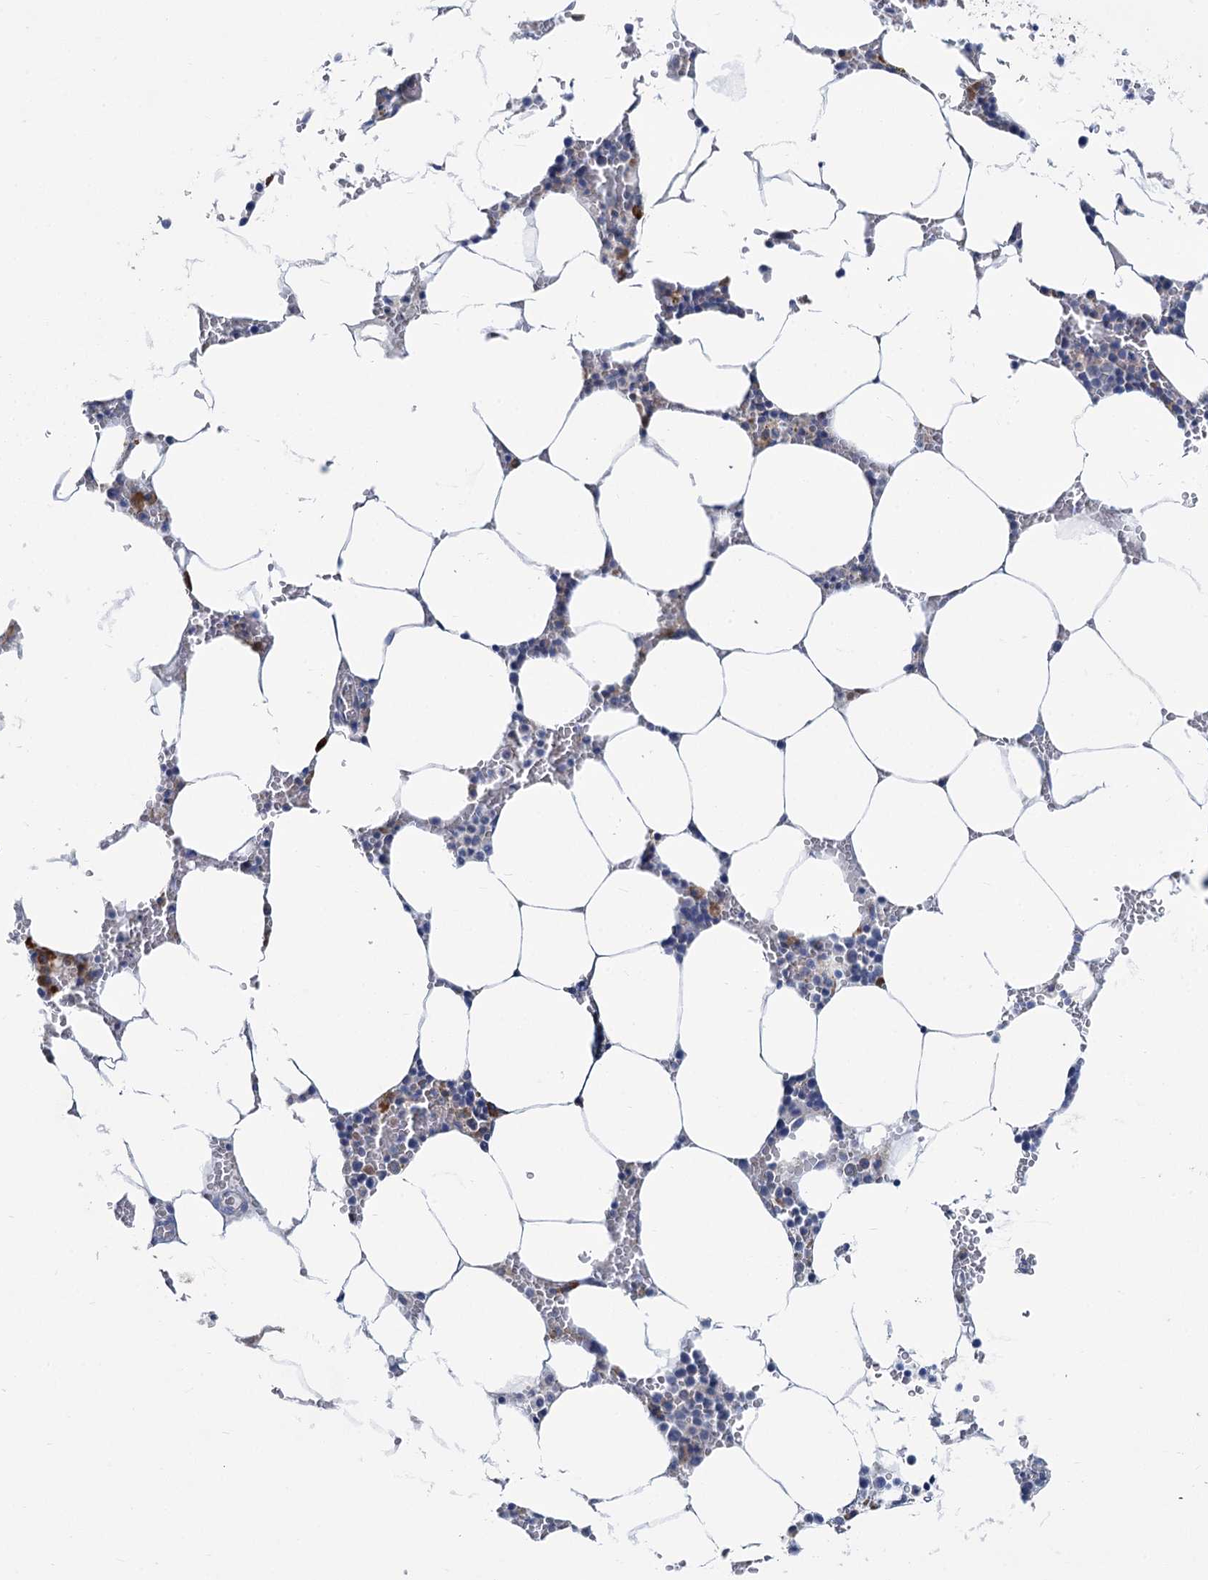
{"staining": {"intensity": "strong", "quantity": "<25%", "location": "cytoplasmic/membranous"}, "tissue": "bone marrow", "cell_type": "Hematopoietic cells", "image_type": "normal", "snomed": [{"axis": "morphology", "description": "Normal tissue, NOS"}, {"axis": "topography", "description": "Bone marrow"}], "caption": "High-power microscopy captured an immunohistochemistry (IHC) photomicrograph of normal bone marrow, revealing strong cytoplasmic/membranous expression in about <25% of hematopoietic cells. Immunohistochemistry (ihc) stains the protein of interest in brown and the nuclei are stained blue.", "gene": "PRSS35", "patient": {"sex": "male", "age": 70}}